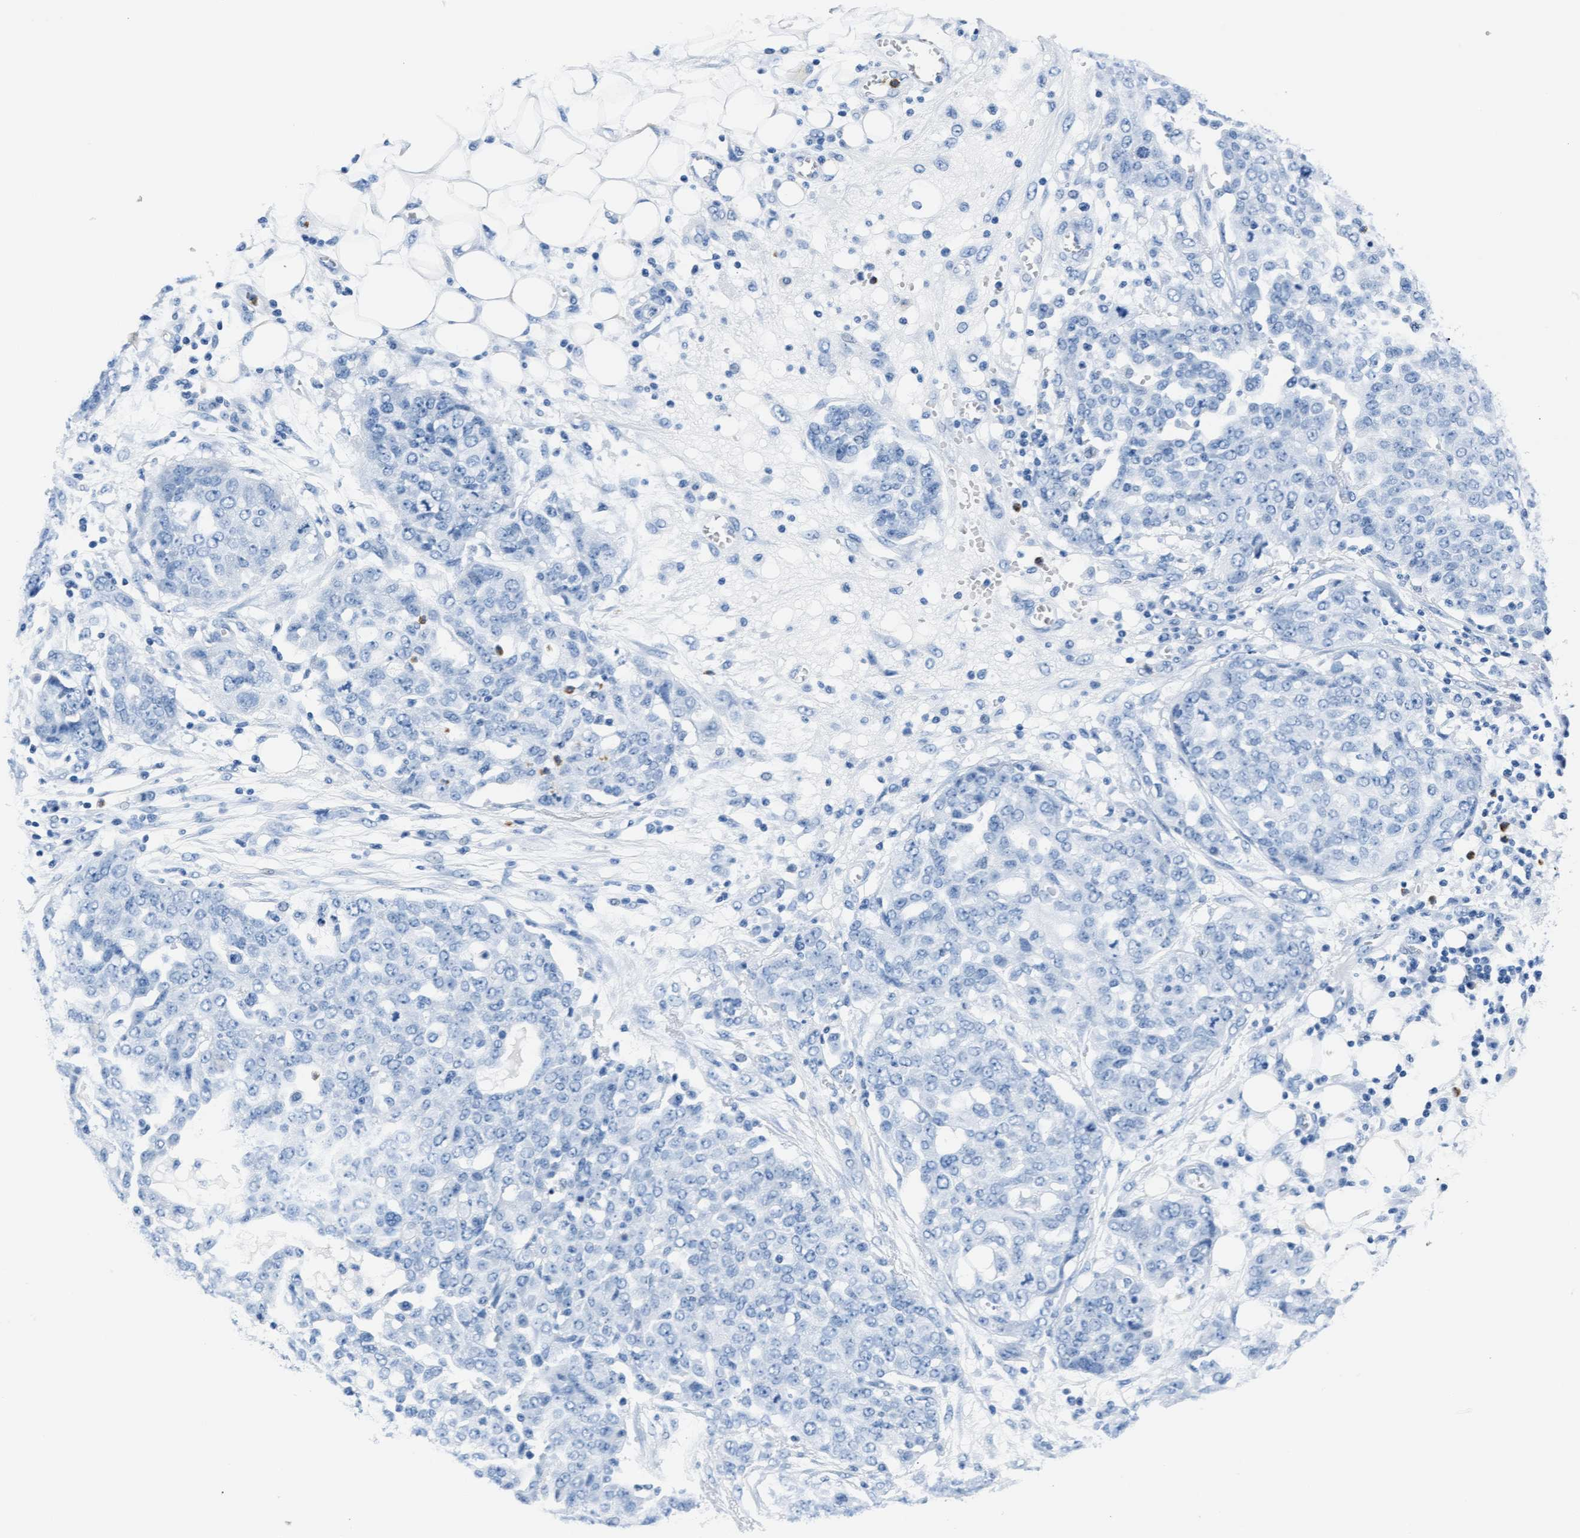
{"staining": {"intensity": "negative", "quantity": "none", "location": "none"}, "tissue": "ovarian cancer", "cell_type": "Tumor cells", "image_type": "cancer", "snomed": [{"axis": "morphology", "description": "Cystadenocarcinoma, serous, NOS"}, {"axis": "topography", "description": "Soft tissue"}, {"axis": "topography", "description": "Ovary"}], "caption": "A high-resolution histopathology image shows immunohistochemistry (IHC) staining of ovarian cancer (serous cystadenocarcinoma), which displays no significant expression in tumor cells. (Stains: DAB immunohistochemistry (IHC) with hematoxylin counter stain, Microscopy: brightfield microscopy at high magnification).", "gene": "MMP8", "patient": {"sex": "female", "age": 57}}